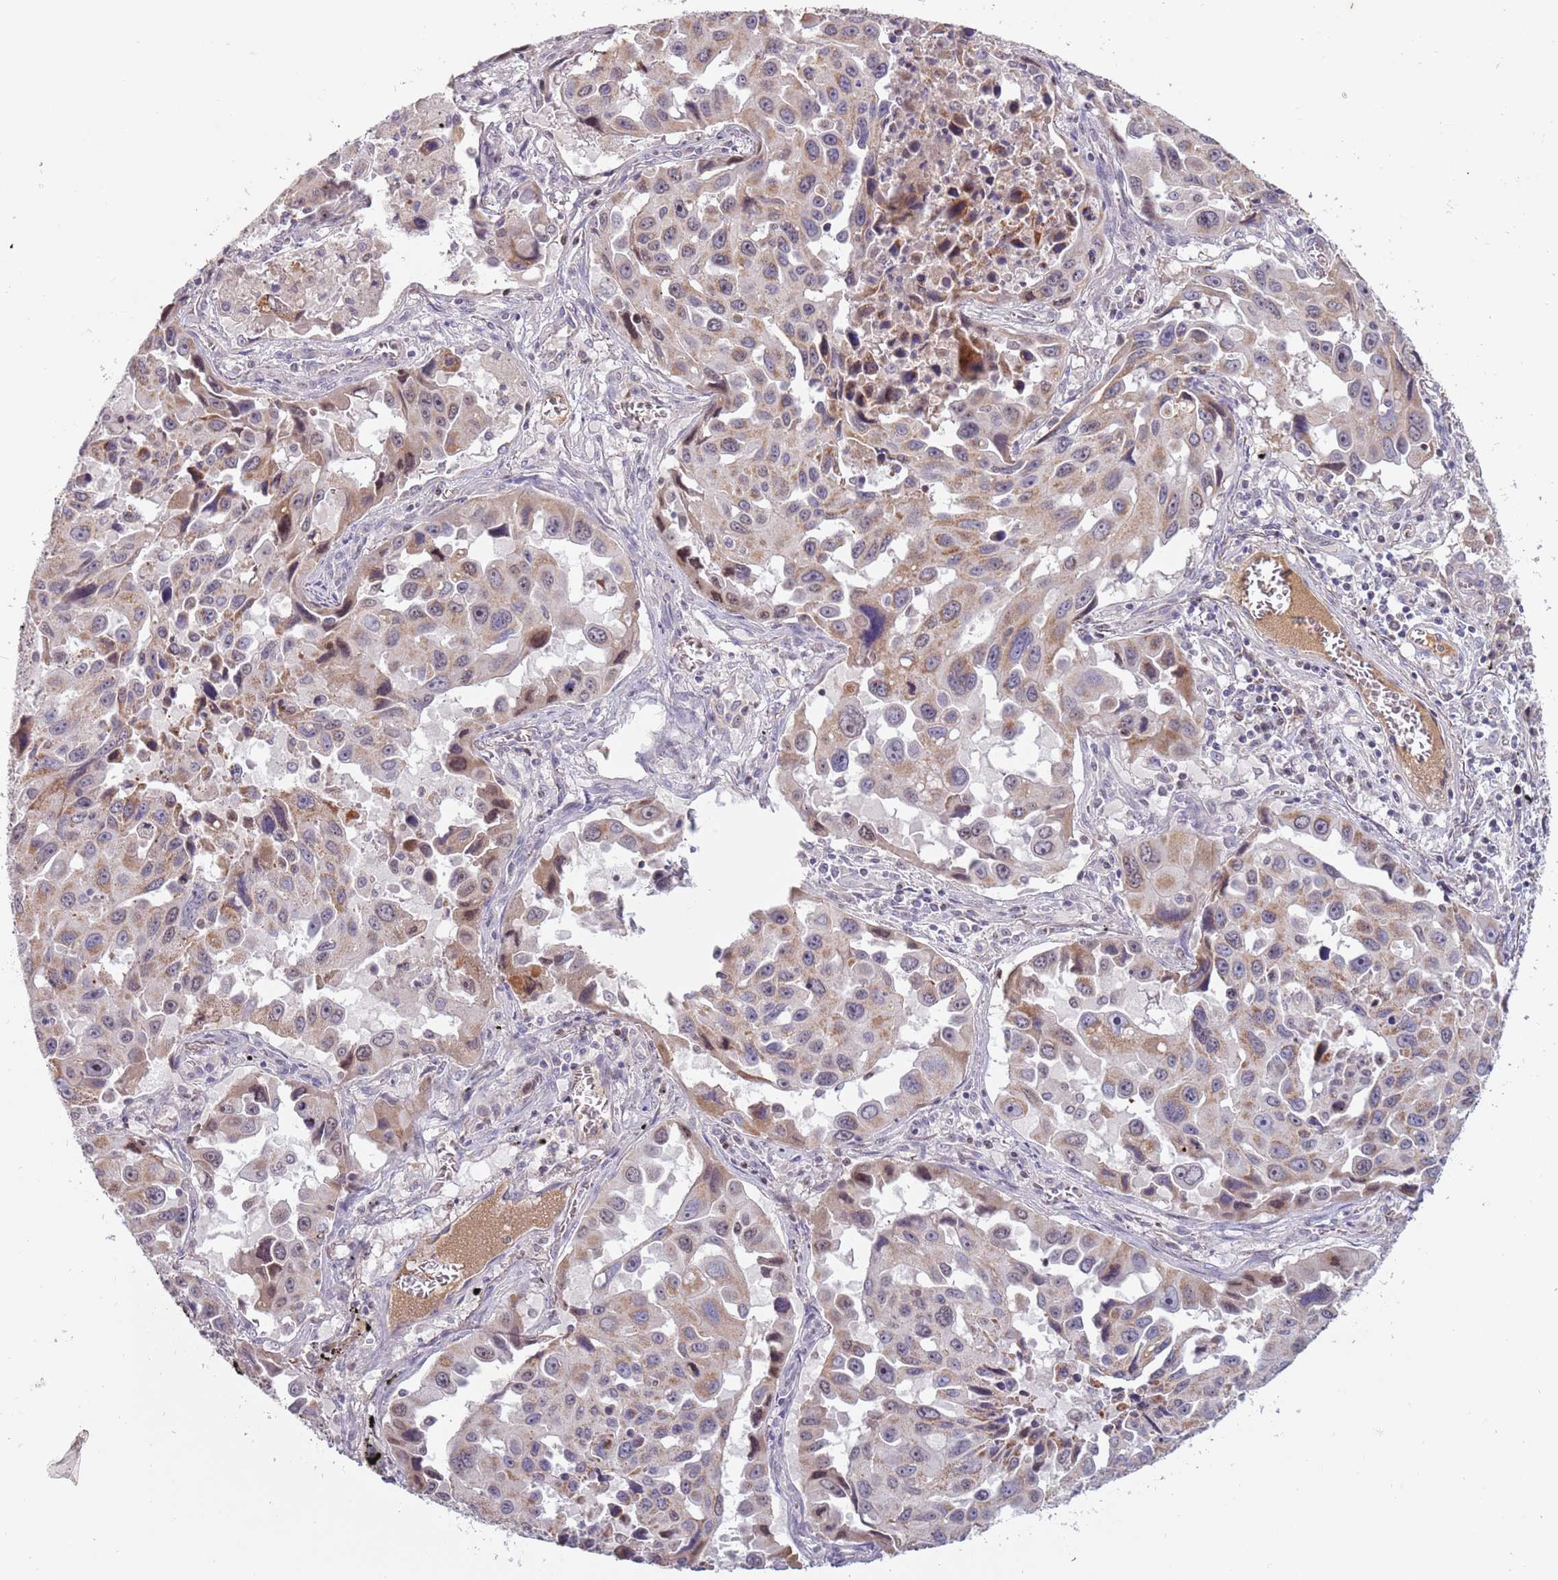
{"staining": {"intensity": "weak", "quantity": ">75%", "location": "cytoplasmic/membranous,nuclear"}, "tissue": "lung cancer", "cell_type": "Tumor cells", "image_type": "cancer", "snomed": [{"axis": "morphology", "description": "Adenocarcinoma, NOS"}, {"axis": "topography", "description": "Lung"}], "caption": "This is an image of IHC staining of lung cancer, which shows weak staining in the cytoplasmic/membranous and nuclear of tumor cells.", "gene": "SYS1", "patient": {"sex": "male", "age": 66}}